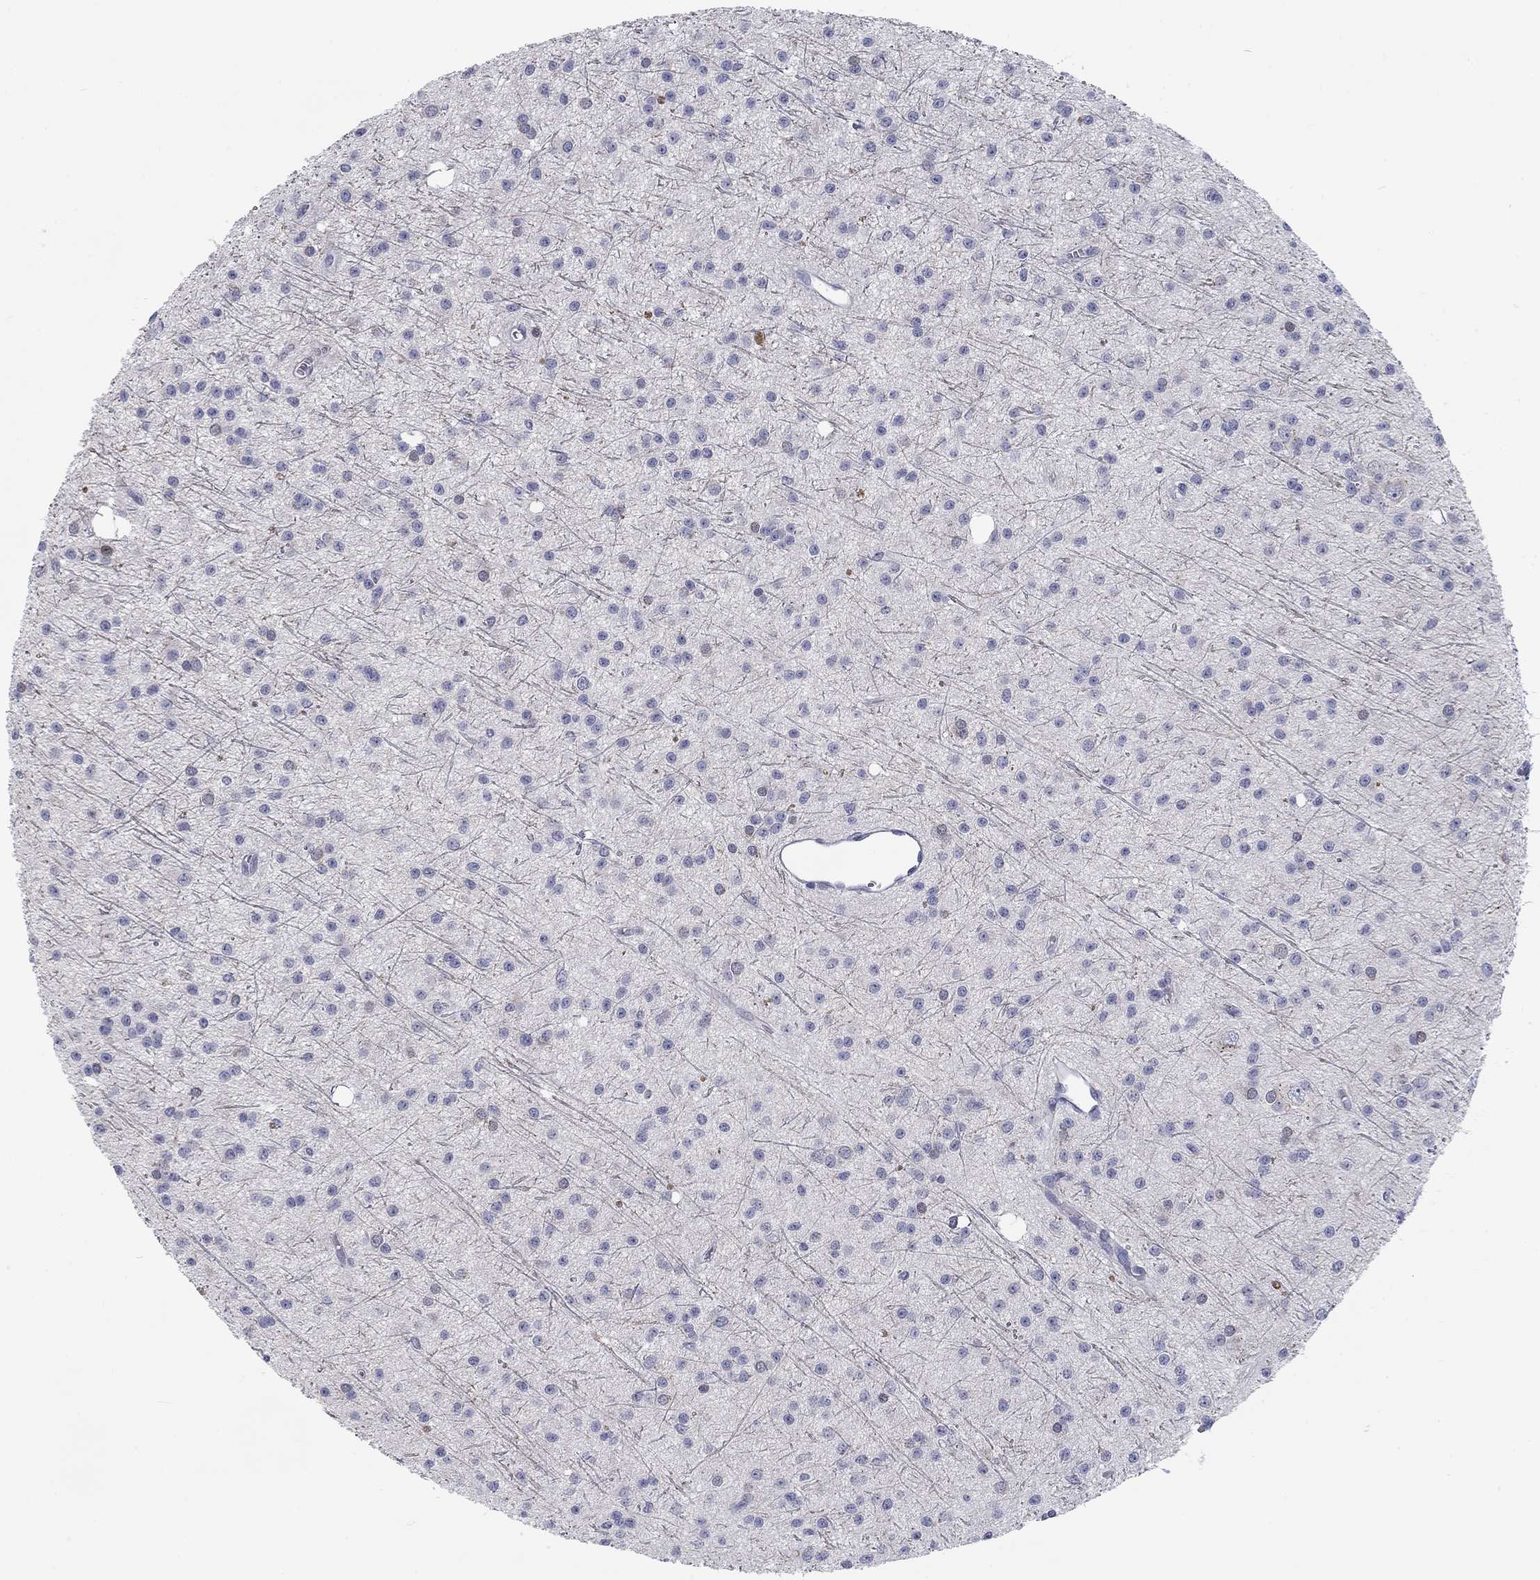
{"staining": {"intensity": "negative", "quantity": "none", "location": "none"}, "tissue": "glioma", "cell_type": "Tumor cells", "image_type": "cancer", "snomed": [{"axis": "morphology", "description": "Glioma, malignant, Low grade"}, {"axis": "topography", "description": "Brain"}], "caption": "A high-resolution micrograph shows immunohistochemistry staining of glioma, which shows no significant positivity in tumor cells.", "gene": "CALB1", "patient": {"sex": "male", "age": 27}}